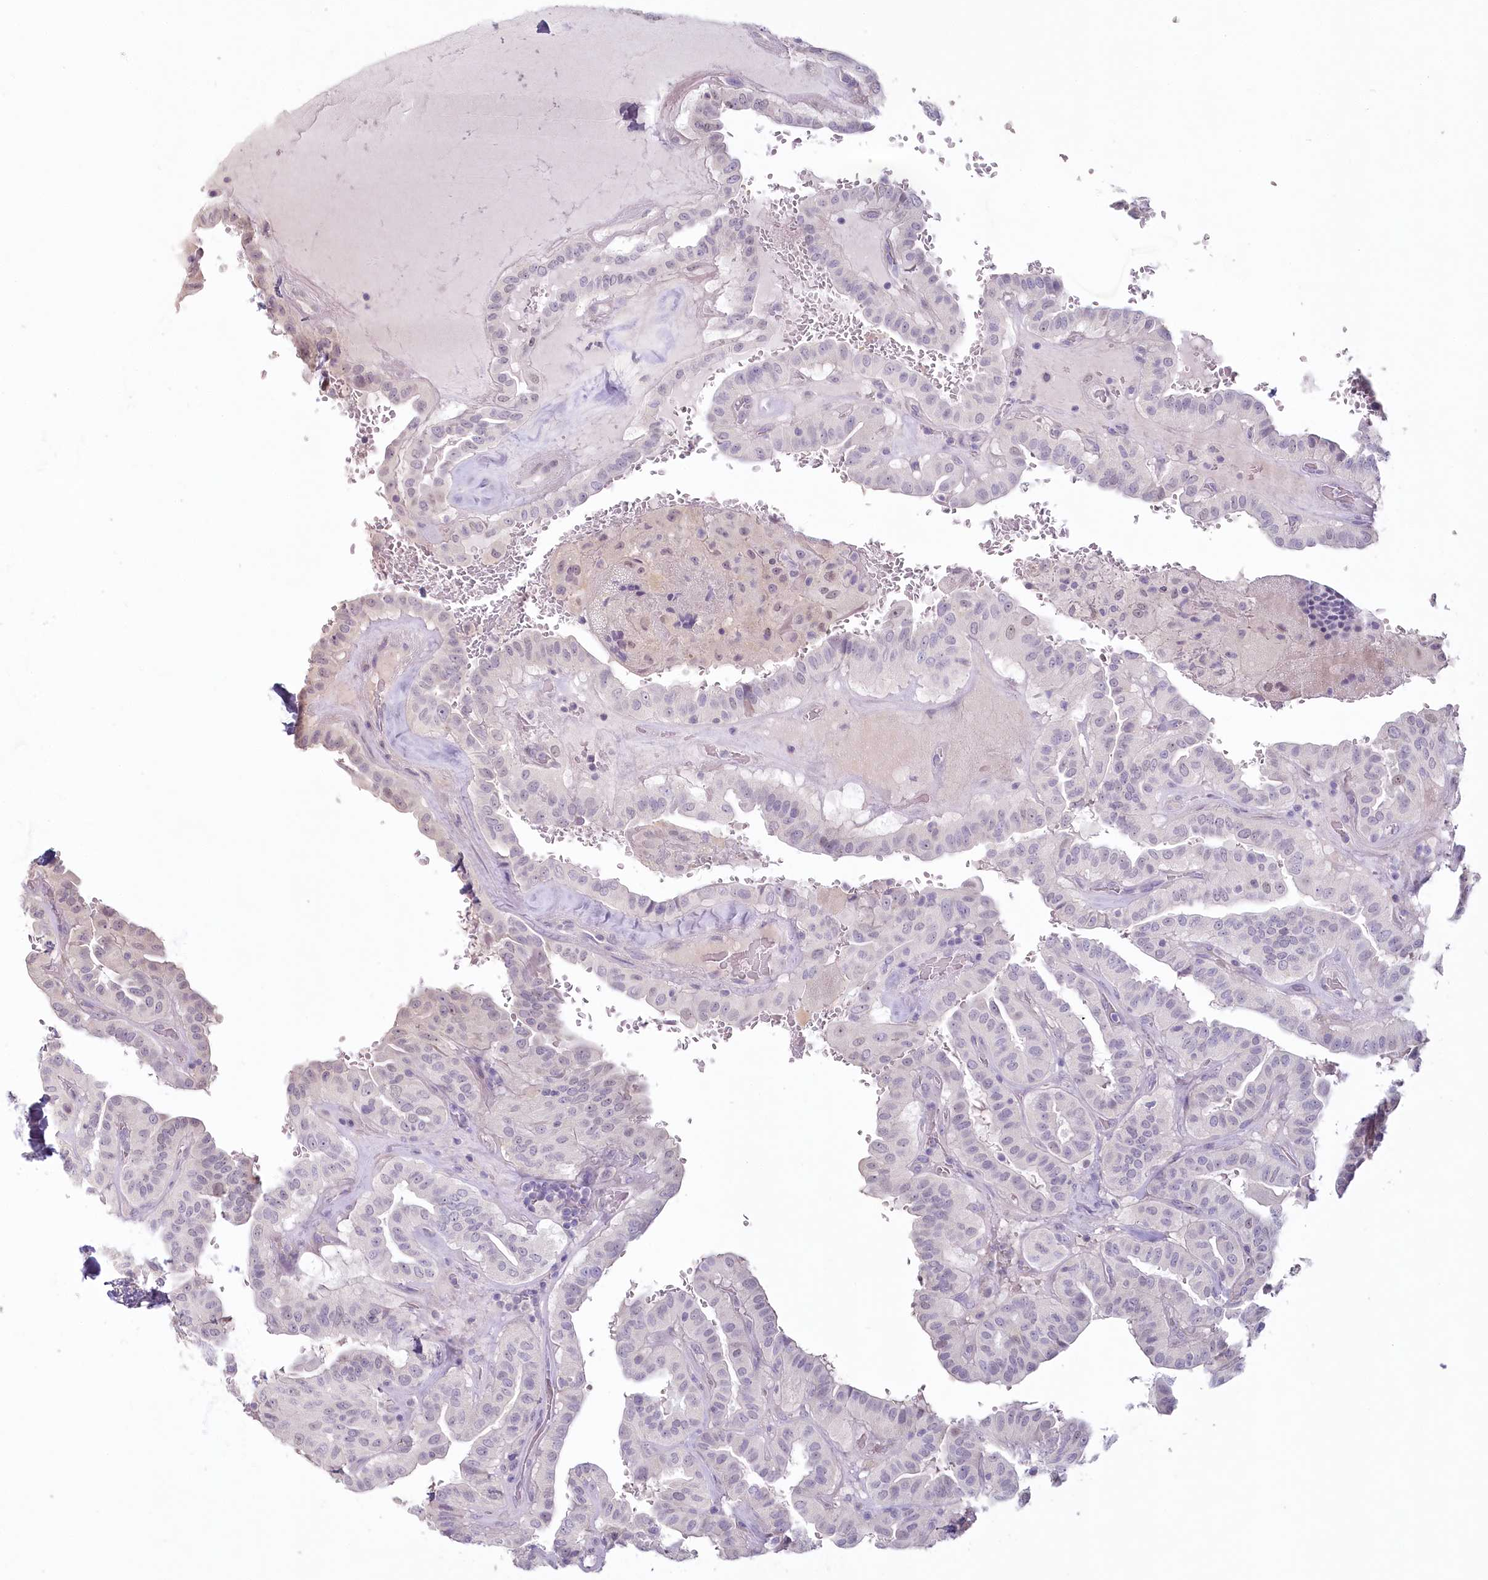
{"staining": {"intensity": "weak", "quantity": "<25%", "location": "nuclear"}, "tissue": "thyroid cancer", "cell_type": "Tumor cells", "image_type": "cancer", "snomed": [{"axis": "morphology", "description": "Papillary adenocarcinoma, NOS"}, {"axis": "topography", "description": "Thyroid gland"}], "caption": "IHC of thyroid cancer demonstrates no expression in tumor cells.", "gene": "USP11", "patient": {"sex": "male", "age": 77}}